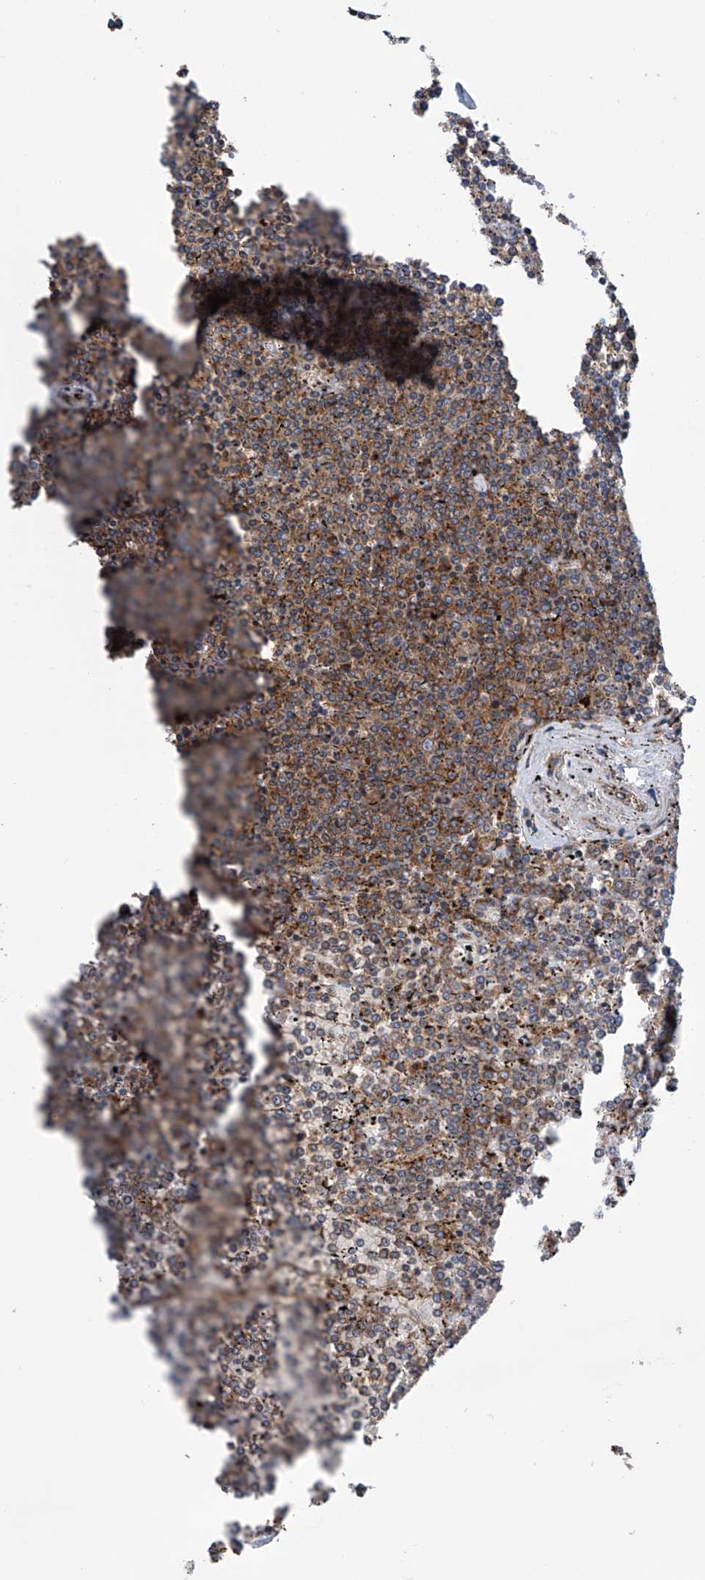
{"staining": {"intensity": "moderate", "quantity": "25%-75%", "location": "cytoplasmic/membranous"}, "tissue": "lymphoma", "cell_type": "Tumor cells", "image_type": "cancer", "snomed": [{"axis": "morphology", "description": "Malignant lymphoma, non-Hodgkin's type, Low grade"}, {"axis": "topography", "description": "Spleen"}], "caption": "Protein staining by immunohistochemistry displays moderate cytoplasmic/membranous positivity in approximately 25%-75% of tumor cells in lymphoma.", "gene": "SENP2", "patient": {"sex": "female", "age": 19}}